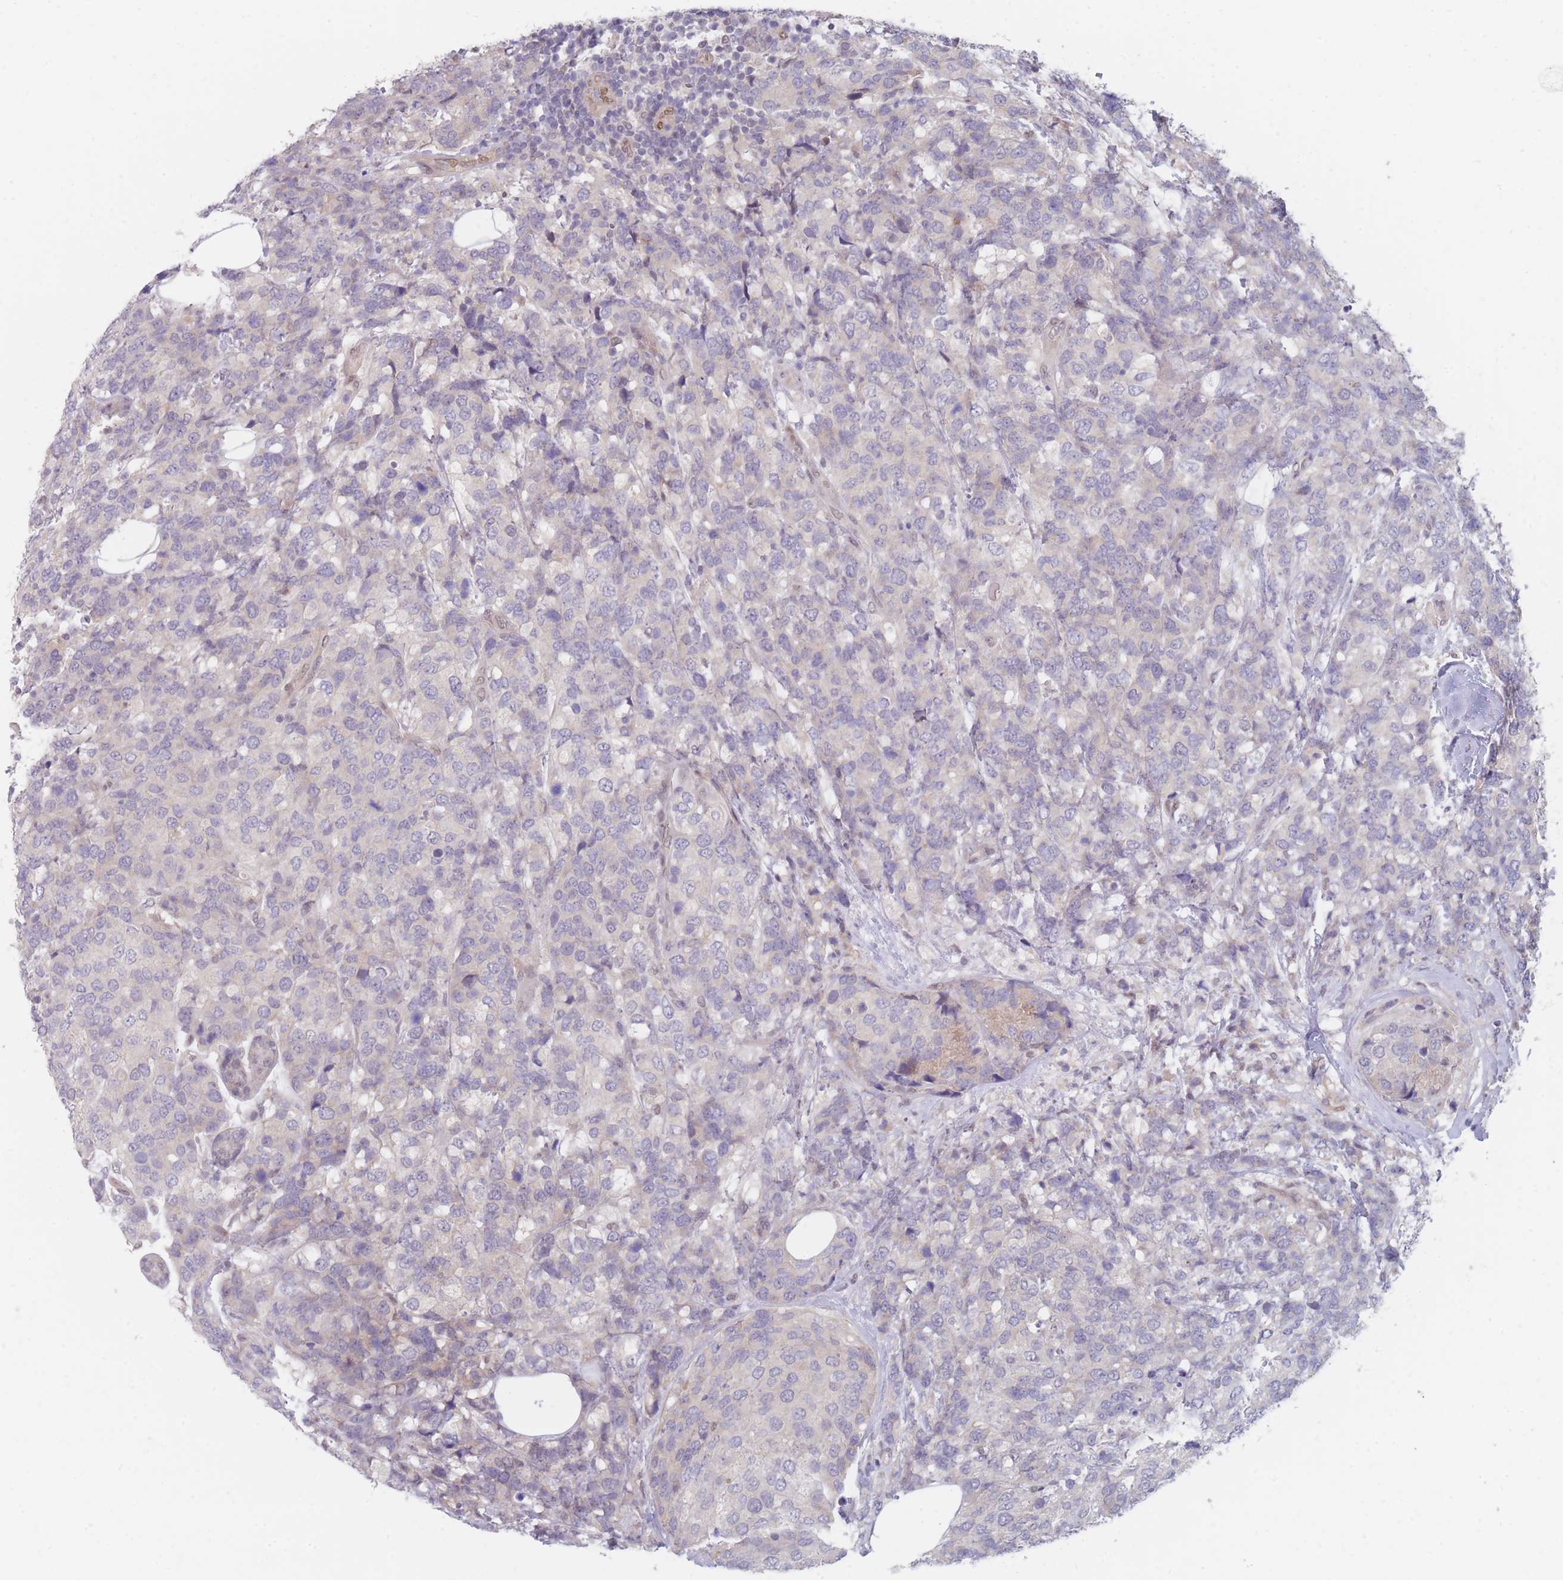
{"staining": {"intensity": "negative", "quantity": "none", "location": "none"}, "tissue": "breast cancer", "cell_type": "Tumor cells", "image_type": "cancer", "snomed": [{"axis": "morphology", "description": "Lobular carcinoma"}, {"axis": "topography", "description": "Breast"}], "caption": "Protein analysis of breast lobular carcinoma shows no significant expression in tumor cells. (DAB IHC, high magnification).", "gene": "ANKRD10", "patient": {"sex": "female", "age": 59}}